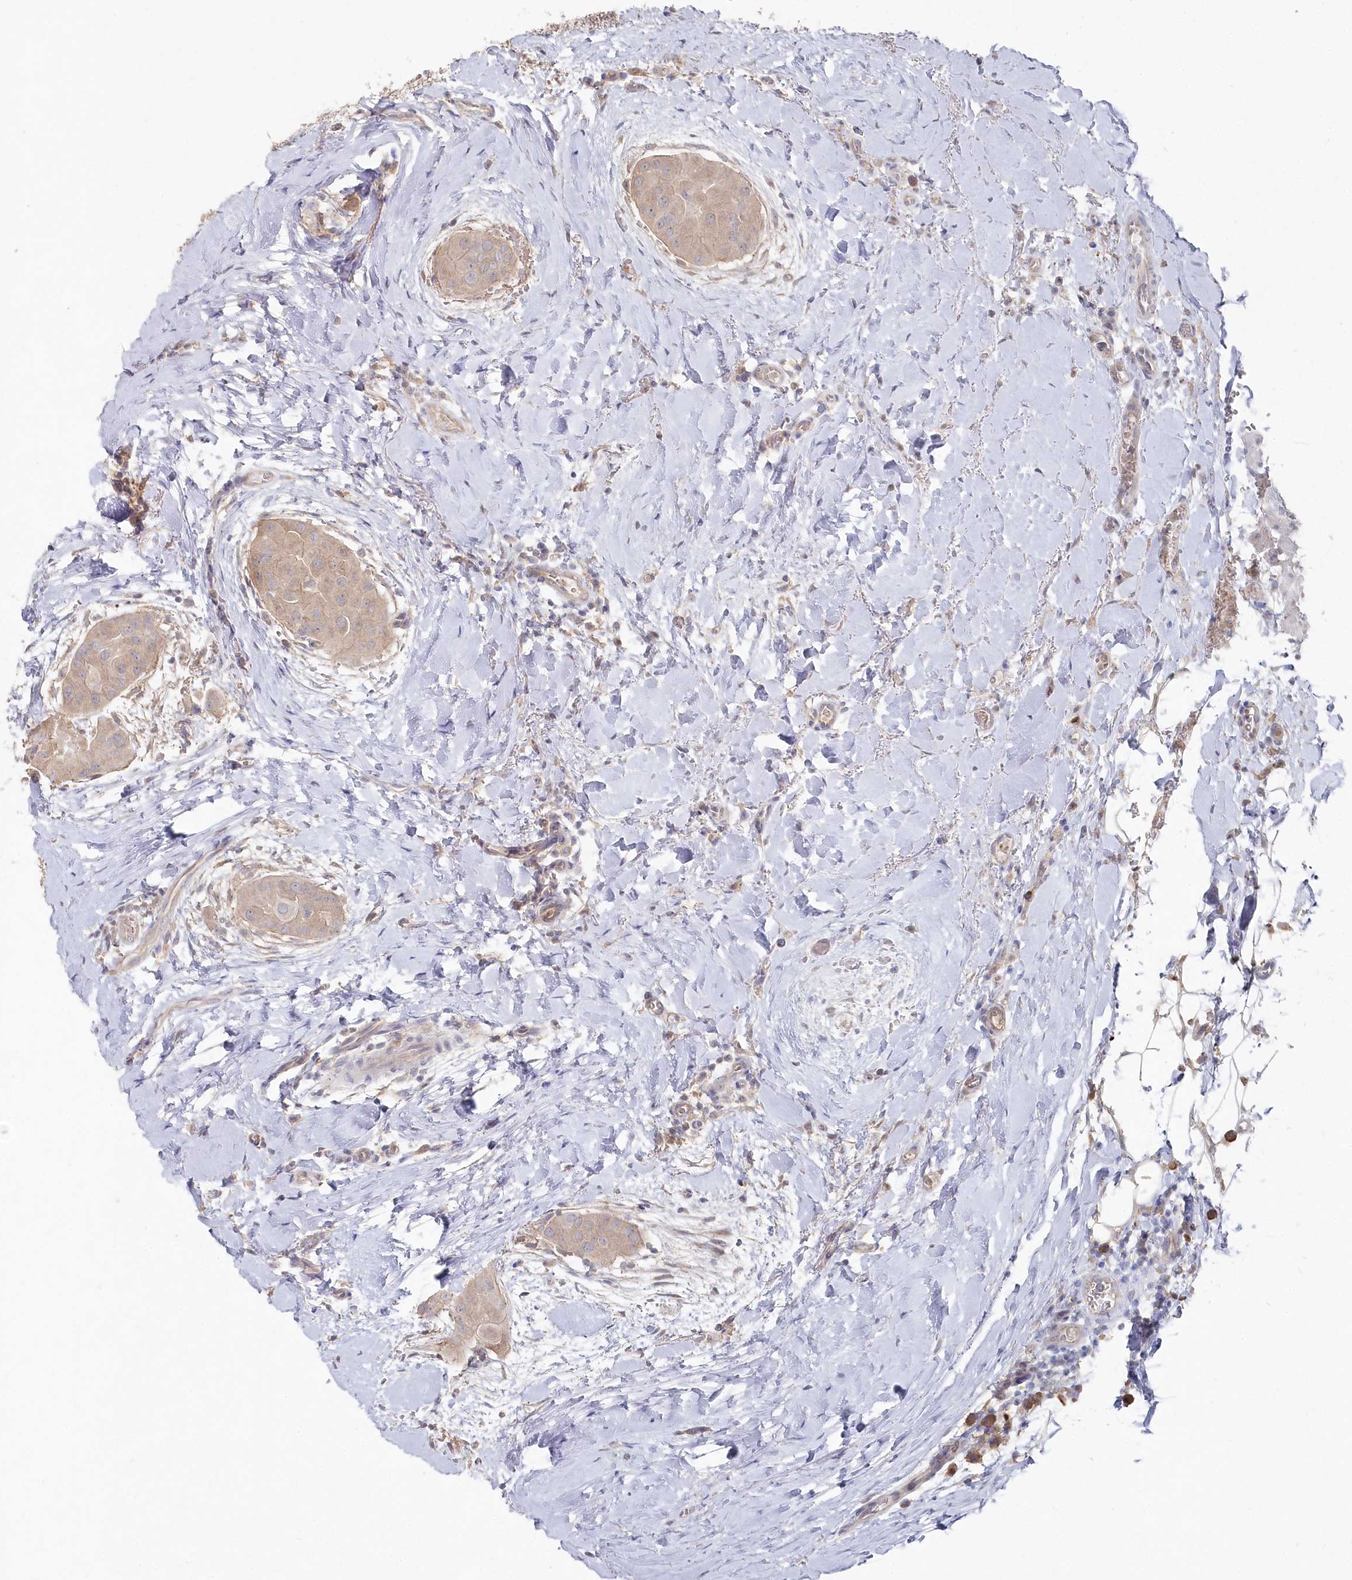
{"staining": {"intensity": "weak", "quantity": ">75%", "location": "cytoplasmic/membranous"}, "tissue": "thyroid cancer", "cell_type": "Tumor cells", "image_type": "cancer", "snomed": [{"axis": "morphology", "description": "Papillary adenocarcinoma, NOS"}, {"axis": "topography", "description": "Thyroid gland"}], "caption": "Immunohistochemical staining of papillary adenocarcinoma (thyroid) exhibits low levels of weak cytoplasmic/membranous staining in approximately >75% of tumor cells. (brown staining indicates protein expression, while blue staining denotes nuclei).", "gene": "TGFBRAP1", "patient": {"sex": "male", "age": 33}}